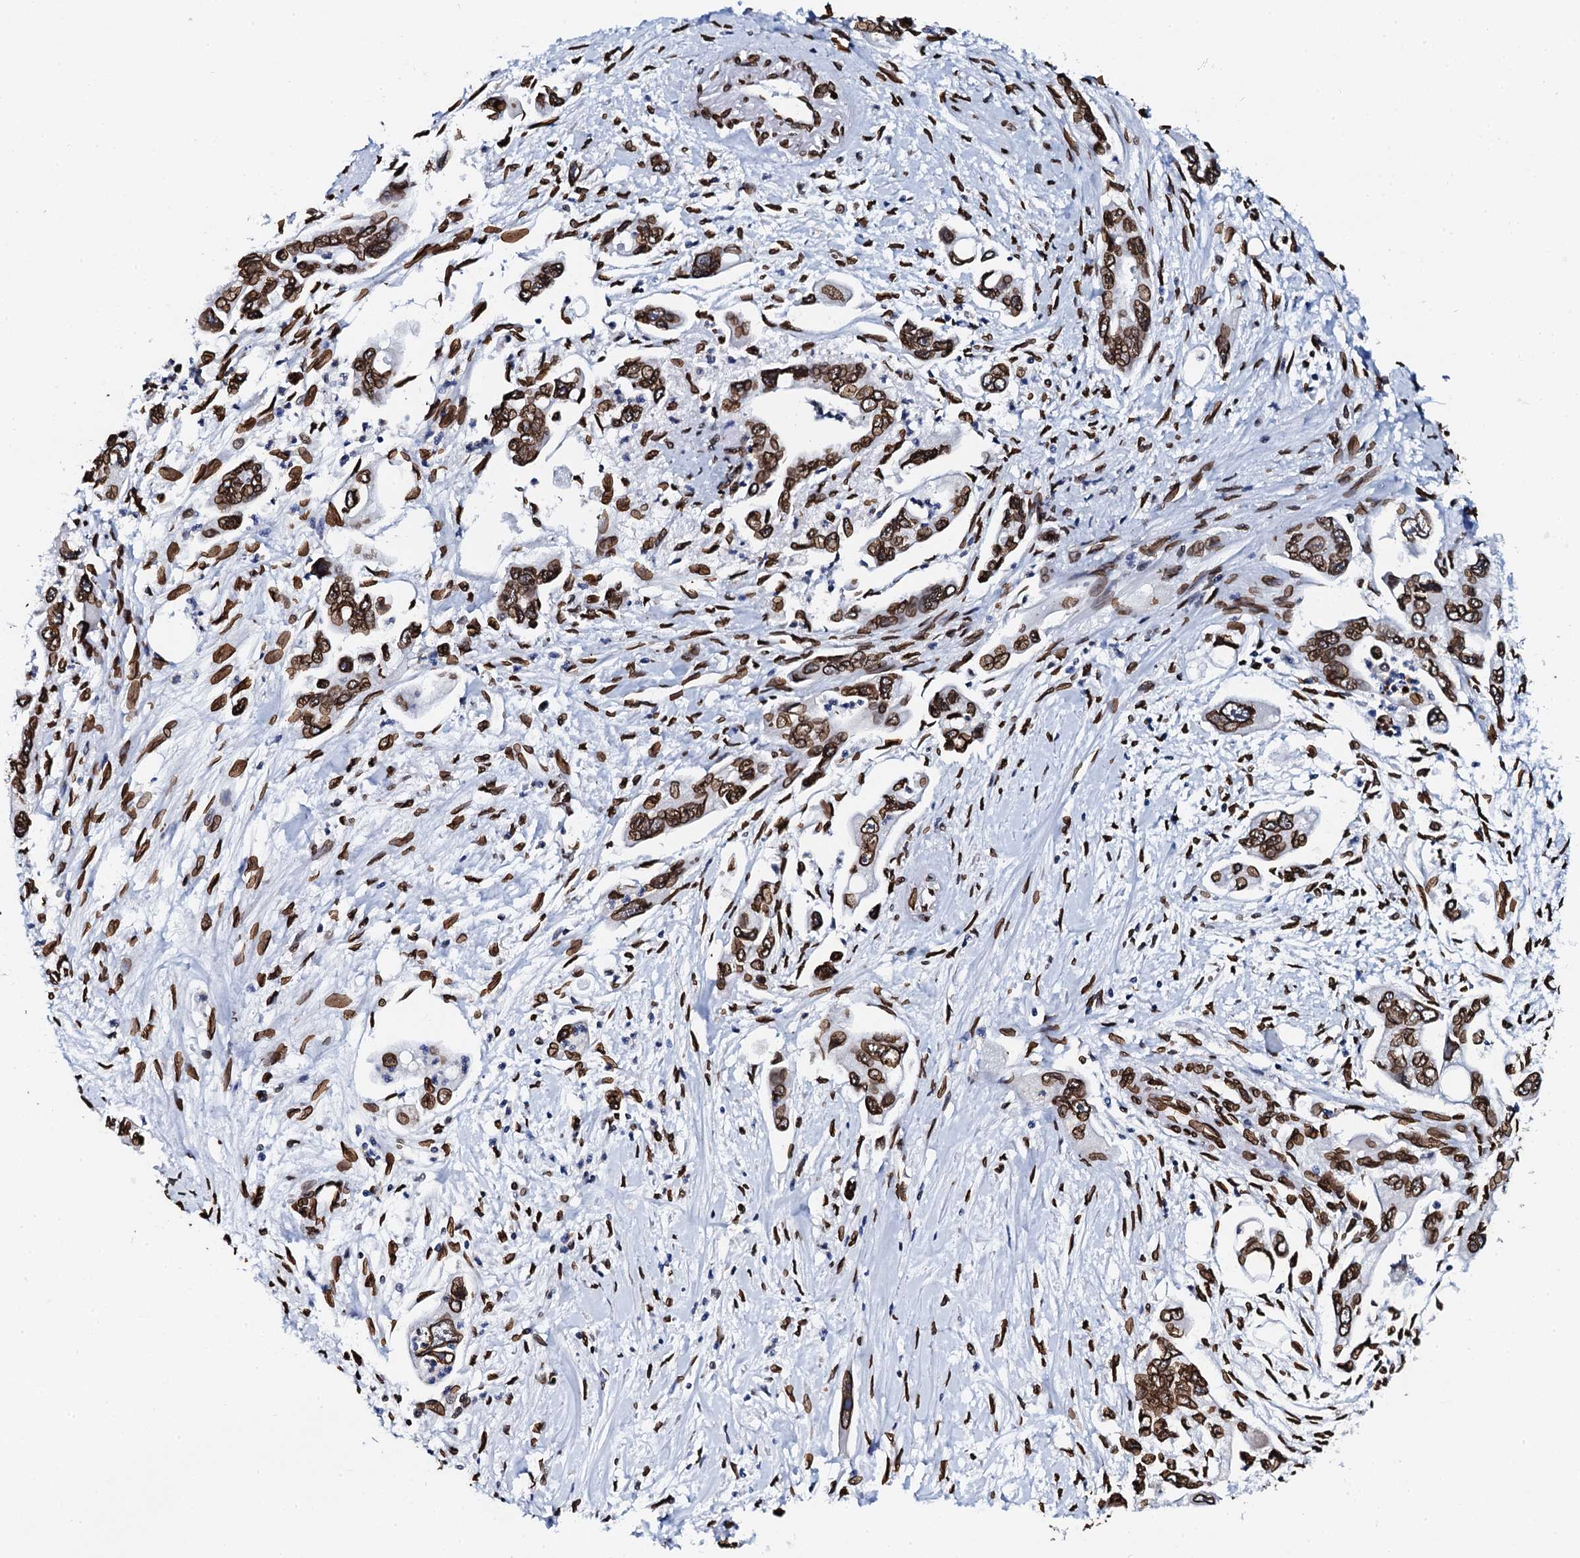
{"staining": {"intensity": "strong", "quantity": ">75%", "location": "nuclear"}, "tissue": "pancreatic cancer", "cell_type": "Tumor cells", "image_type": "cancer", "snomed": [{"axis": "morphology", "description": "Adenocarcinoma, NOS"}, {"axis": "topography", "description": "Pancreas"}], "caption": "Immunohistochemical staining of pancreatic cancer shows high levels of strong nuclear expression in approximately >75% of tumor cells.", "gene": "KATNAL2", "patient": {"sex": "male", "age": 70}}